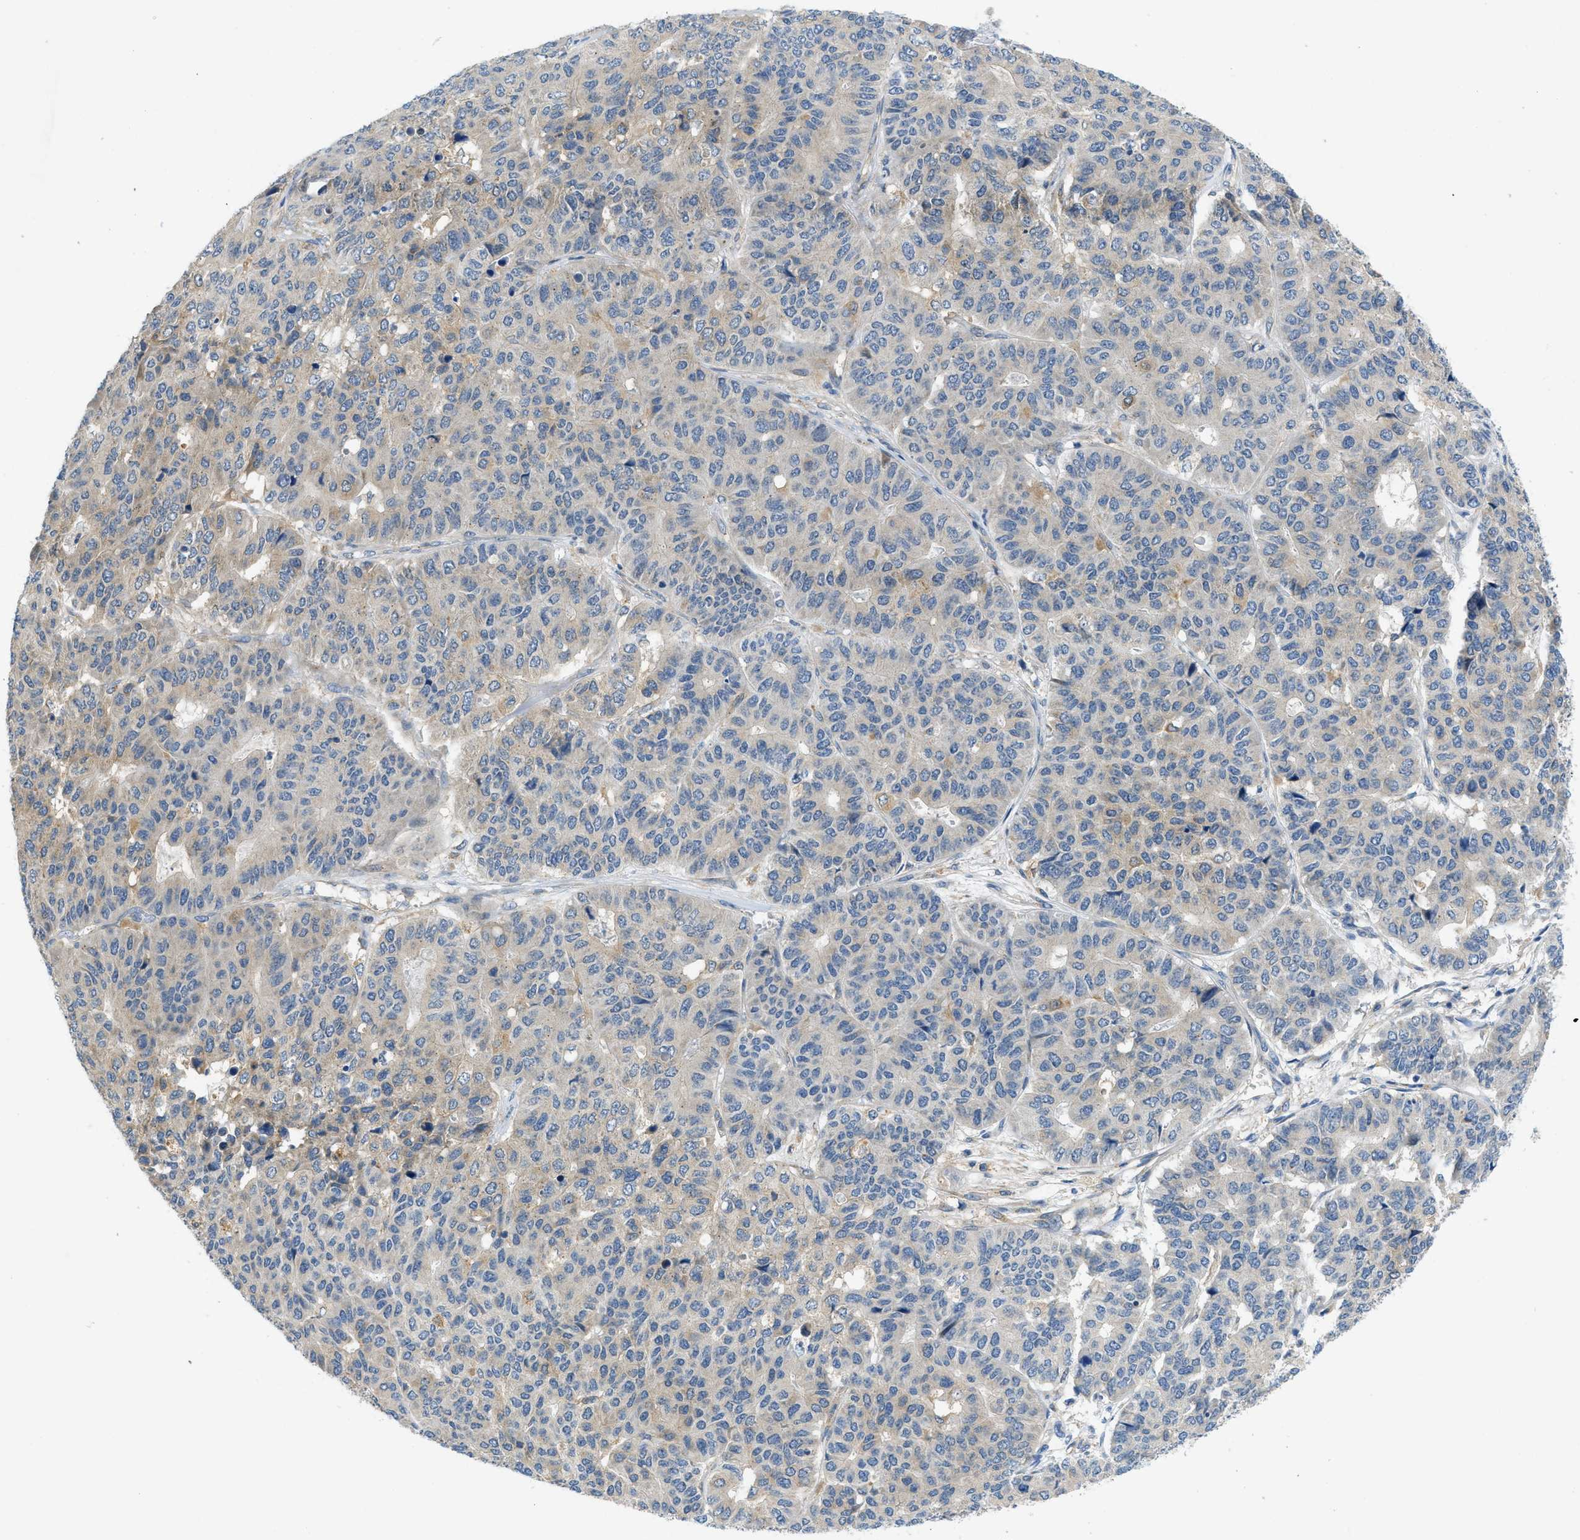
{"staining": {"intensity": "negative", "quantity": "none", "location": "none"}, "tissue": "pancreatic cancer", "cell_type": "Tumor cells", "image_type": "cancer", "snomed": [{"axis": "morphology", "description": "Adenocarcinoma, NOS"}, {"axis": "topography", "description": "Pancreas"}], "caption": "IHC image of neoplastic tissue: human pancreatic cancer (adenocarcinoma) stained with DAB demonstrates no significant protein staining in tumor cells.", "gene": "RIPK2", "patient": {"sex": "male", "age": 50}}